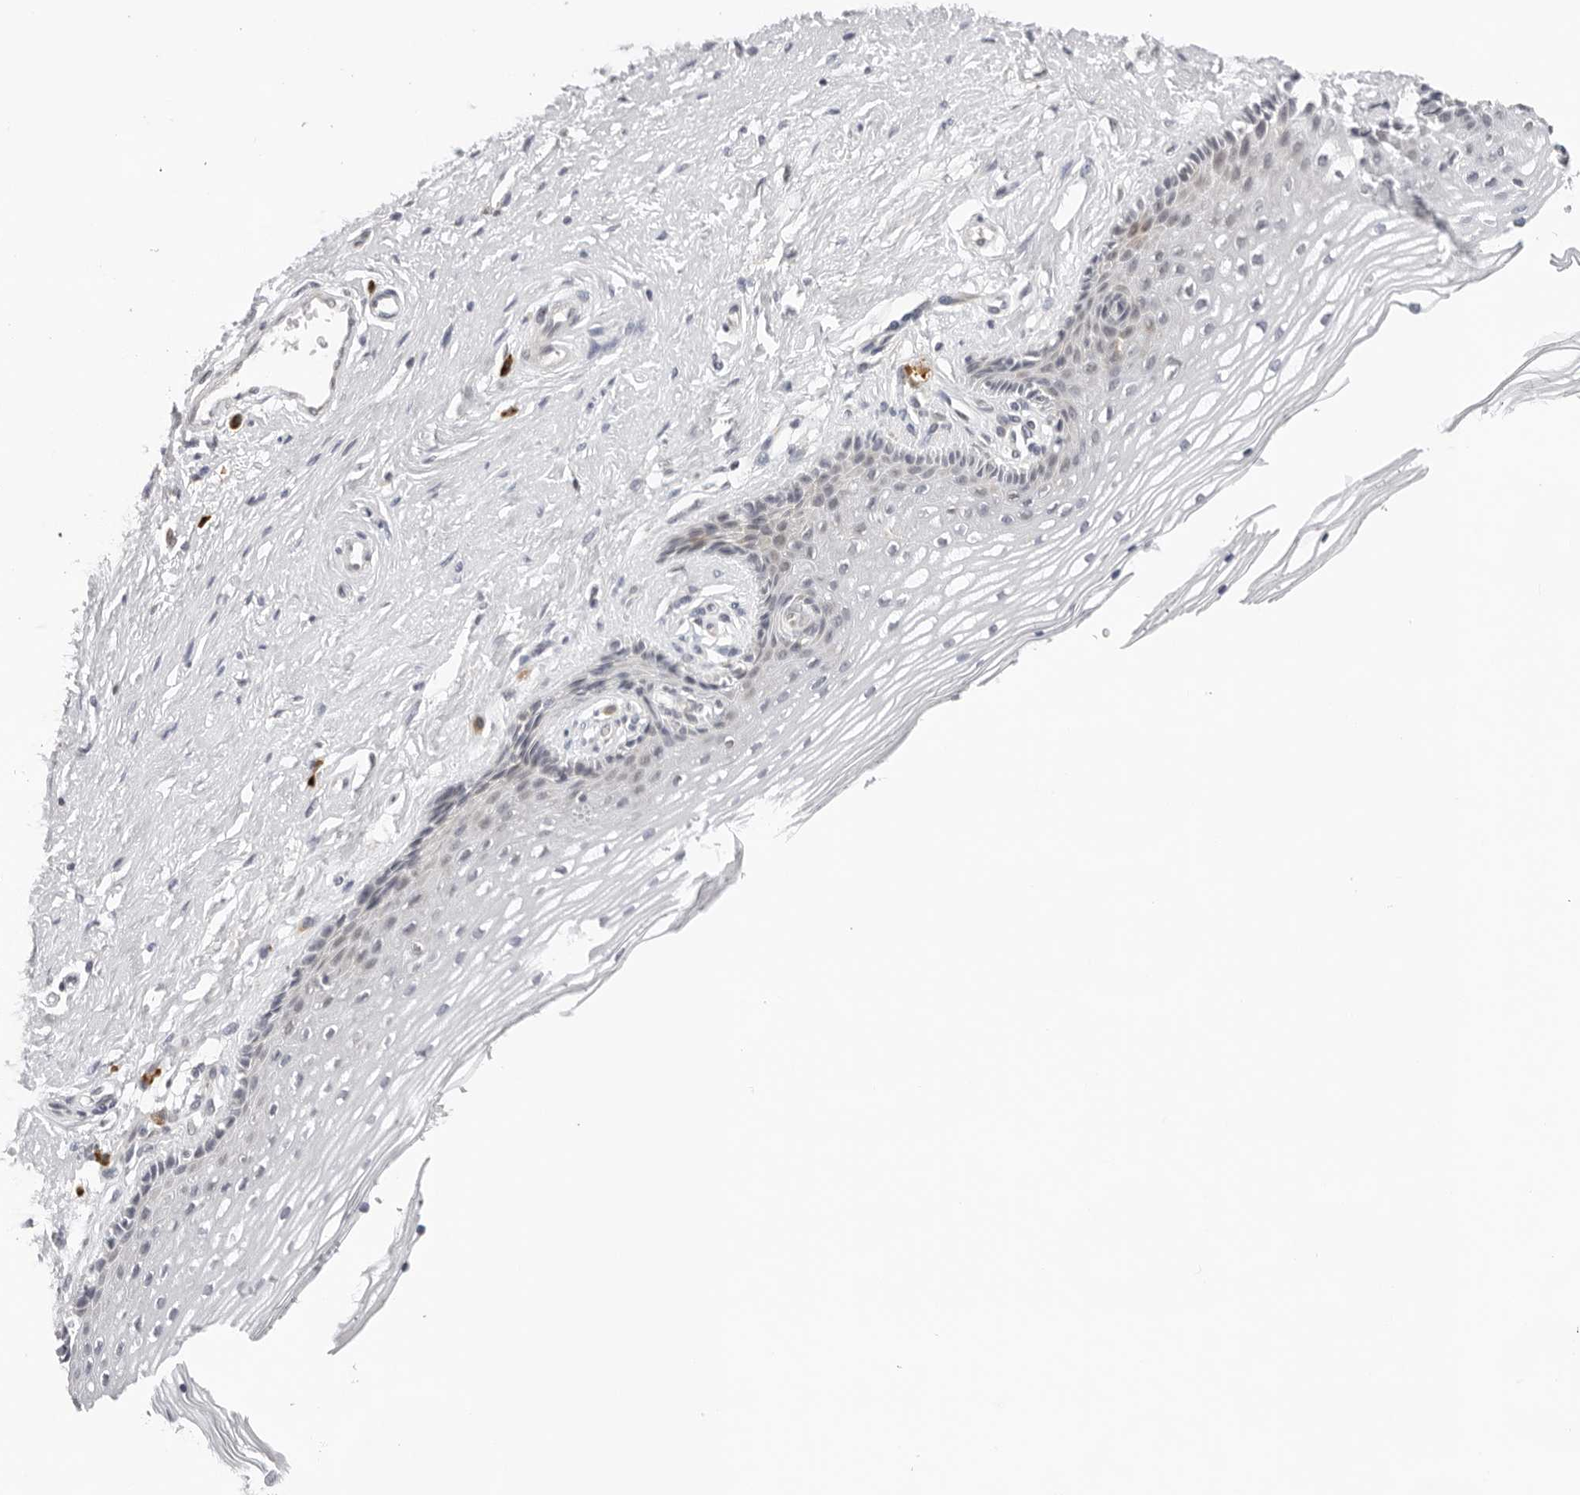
{"staining": {"intensity": "negative", "quantity": "none", "location": "none"}, "tissue": "vagina", "cell_type": "Squamous epithelial cells", "image_type": "normal", "snomed": [{"axis": "morphology", "description": "Normal tissue, NOS"}, {"axis": "topography", "description": "Vagina"}], "caption": "This histopathology image is of unremarkable vagina stained with immunohistochemistry to label a protein in brown with the nuclei are counter-stained blue. There is no positivity in squamous epithelial cells.", "gene": "IL17RA", "patient": {"sex": "female", "age": 46}}